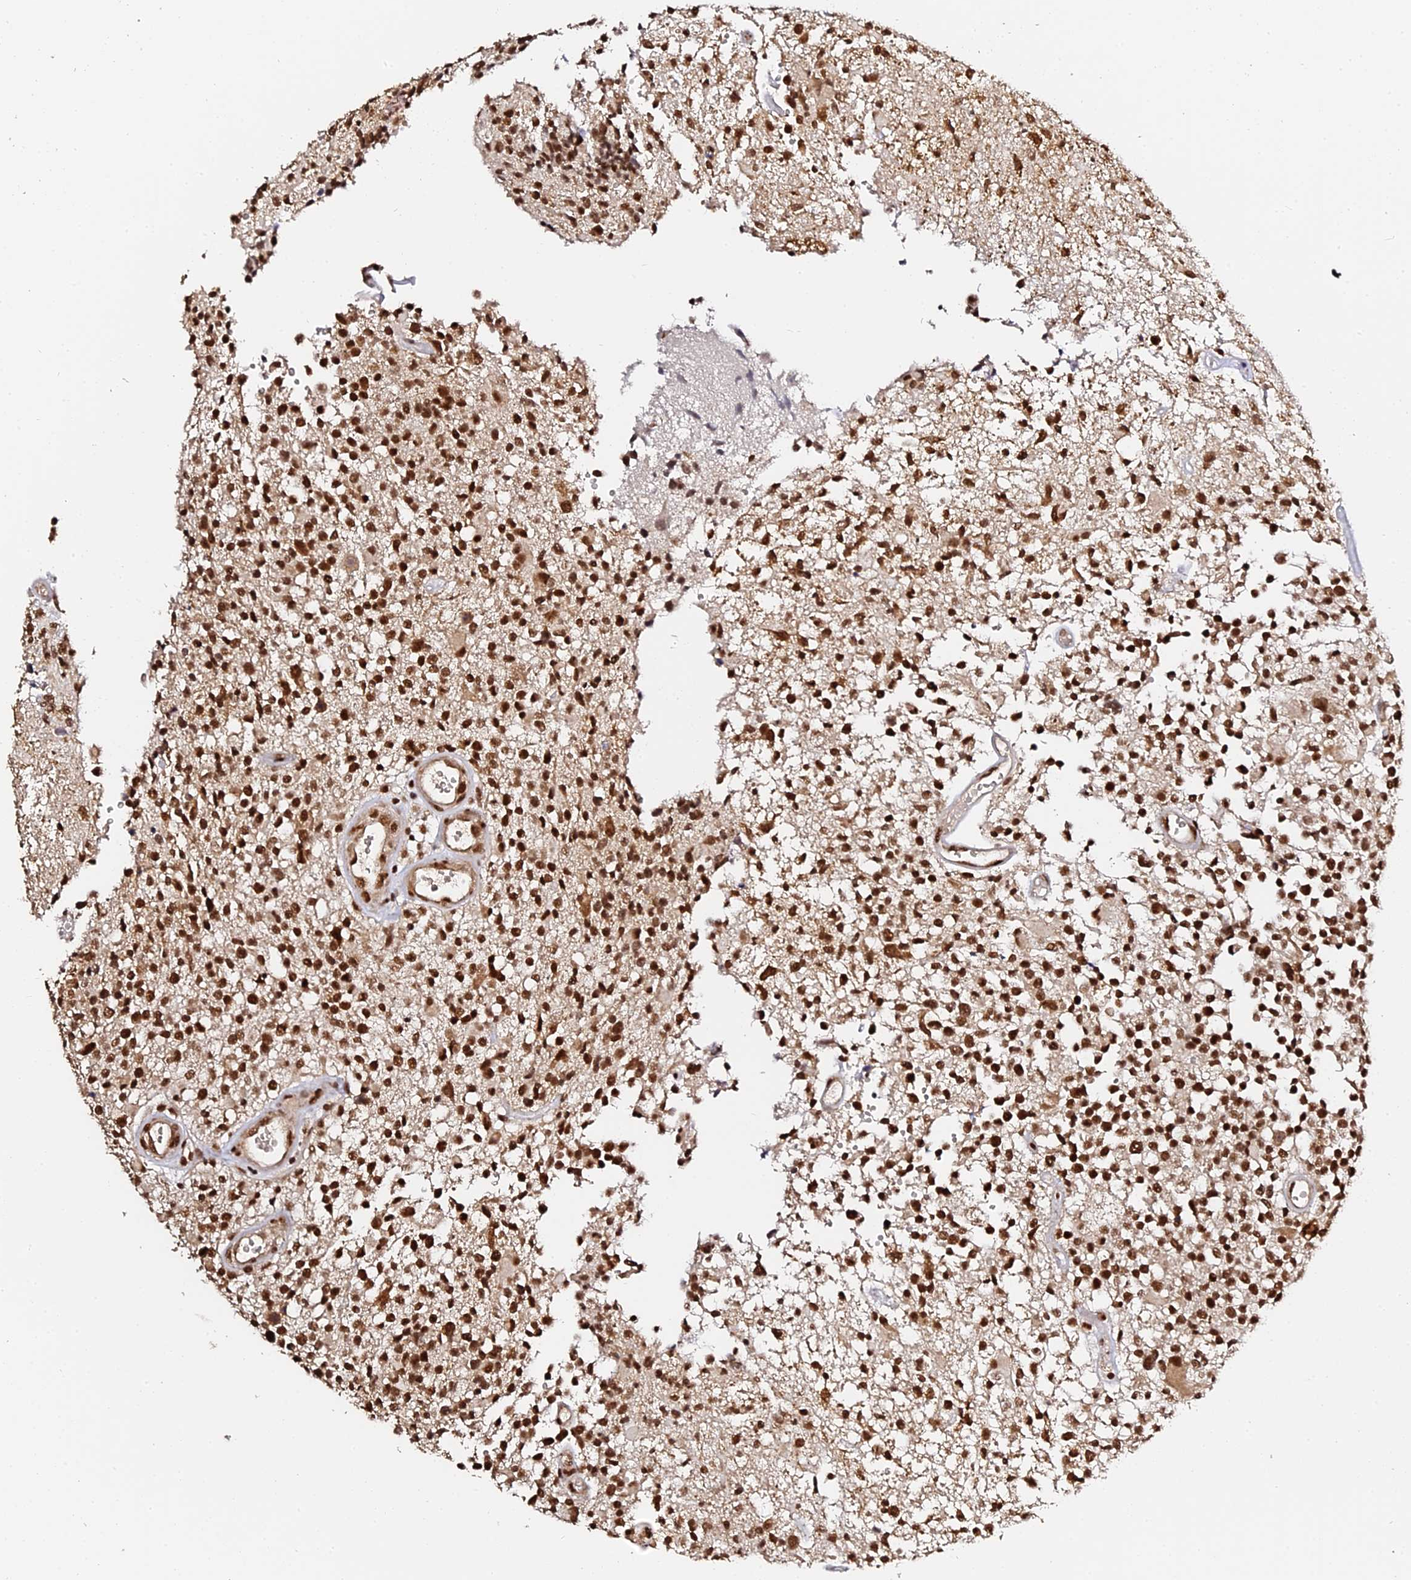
{"staining": {"intensity": "strong", "quantity": ">75%", "location": "nuclear"}, "tissue": "glioma", "cell_type": "Tumor cells", "image_type": "cancer", "snomed": [{"axis": "morphology", "description": "Glioma, malignant, High grade"}, {"axis": "morphology", "description": "Glioblastoma, NOS"}, {"axis": "topography", "description": "Brain"}], "caption": "Tumor cells display high levels of strong nuclear positivity in about >75% of cells in glioma.", "gene": "MCRS1", "patient": {"sex": "male", "age": 60}}